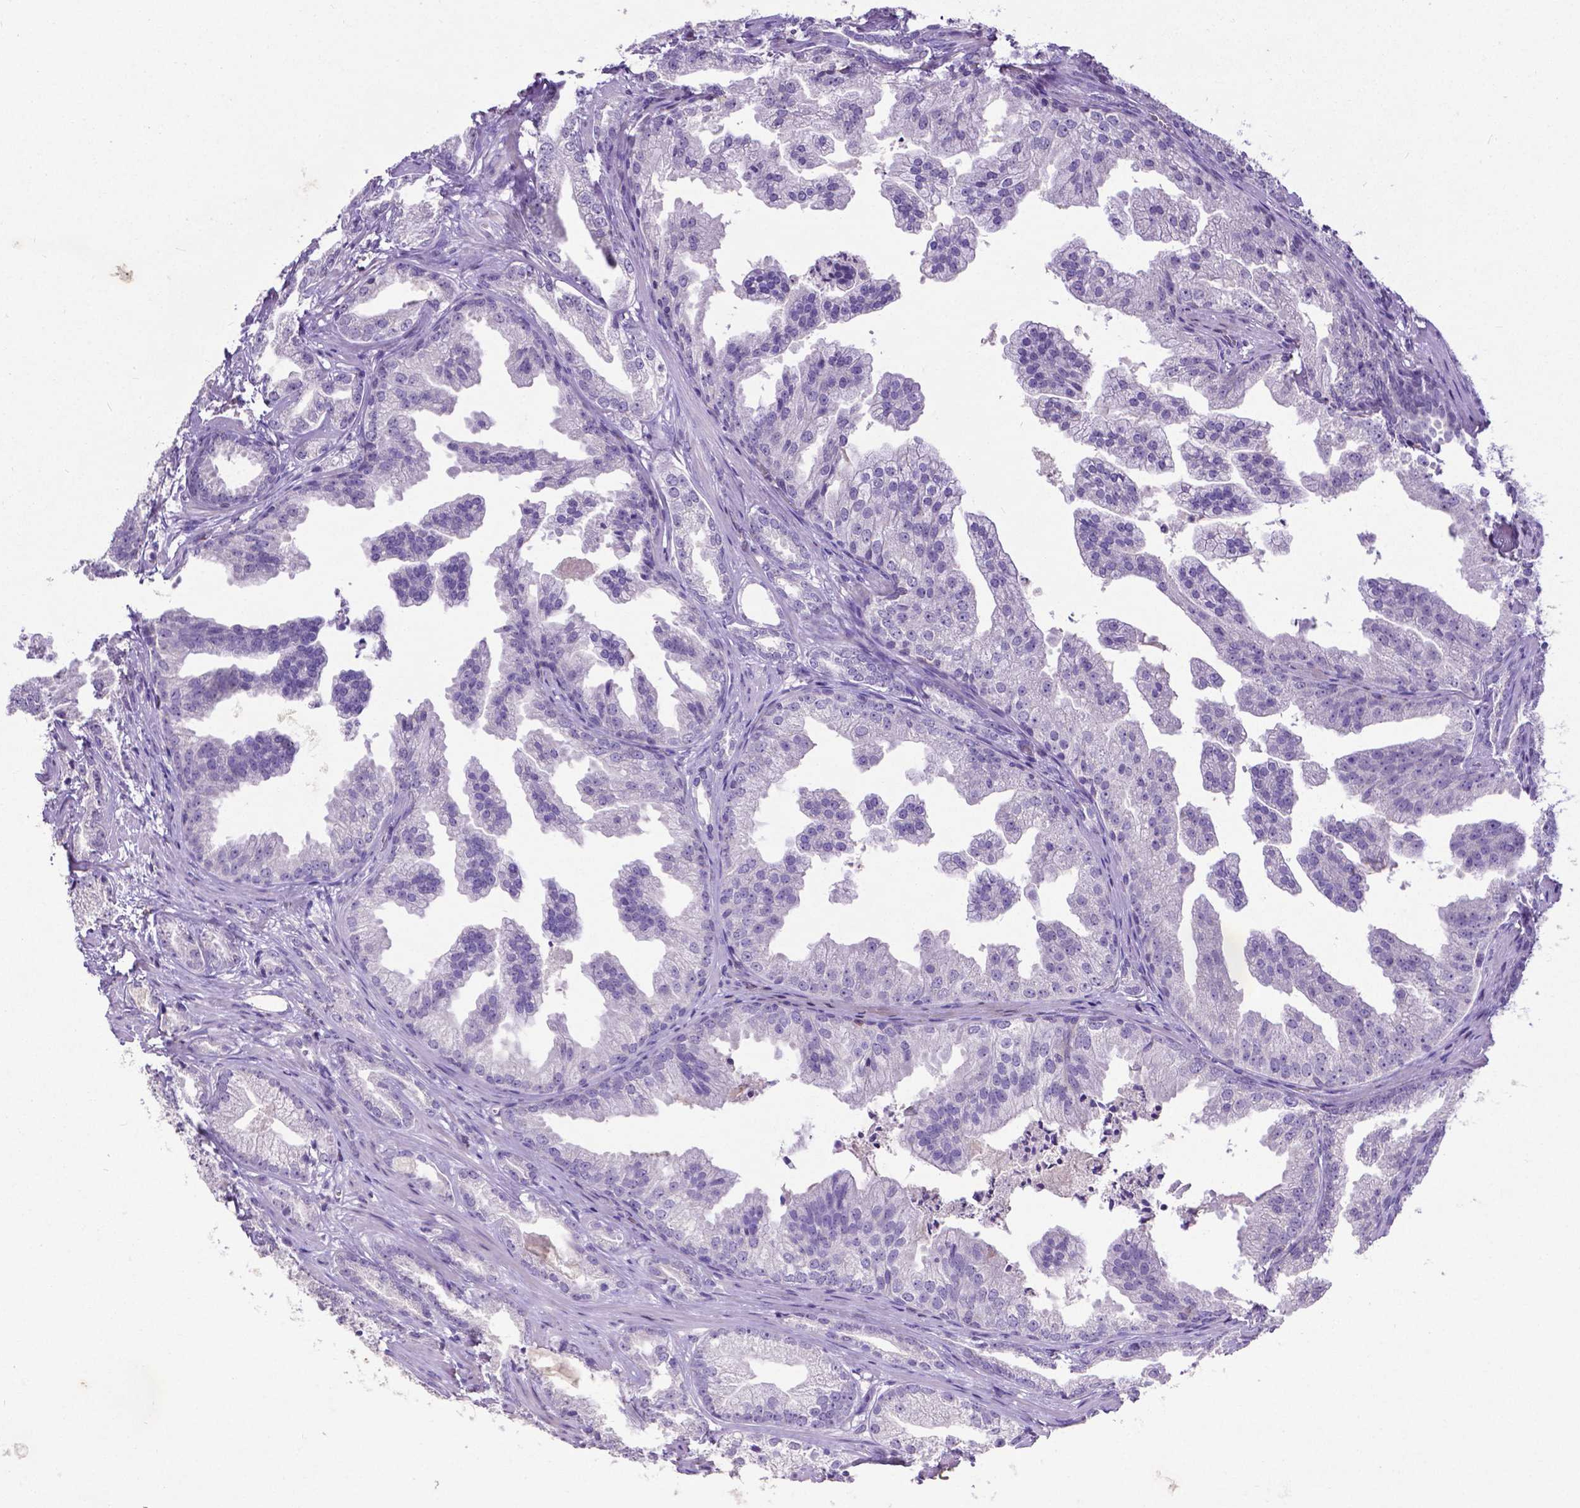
{"staining": {"intensity": "negative", "quantity": "none", "location": "none"}, "tissue": "prostate cancer", "cell_type": "Tumor cells", "image_type": "cancer", "snomed": [{"axis": "morphology", "description": "Adenocarcinoma, Low grade"}, {"axis": "topography", "description": "Prostate"}], "caption": "IHC of human adenocarcinoma (low-grade) (prostate) demonstrates no staining in tumor cells. (DAB (3,3'-diaminobenzidine) immunohistochemistry, high magnification).", "gene": "CD4", "patient": {"sex": "male", "age": 65}}